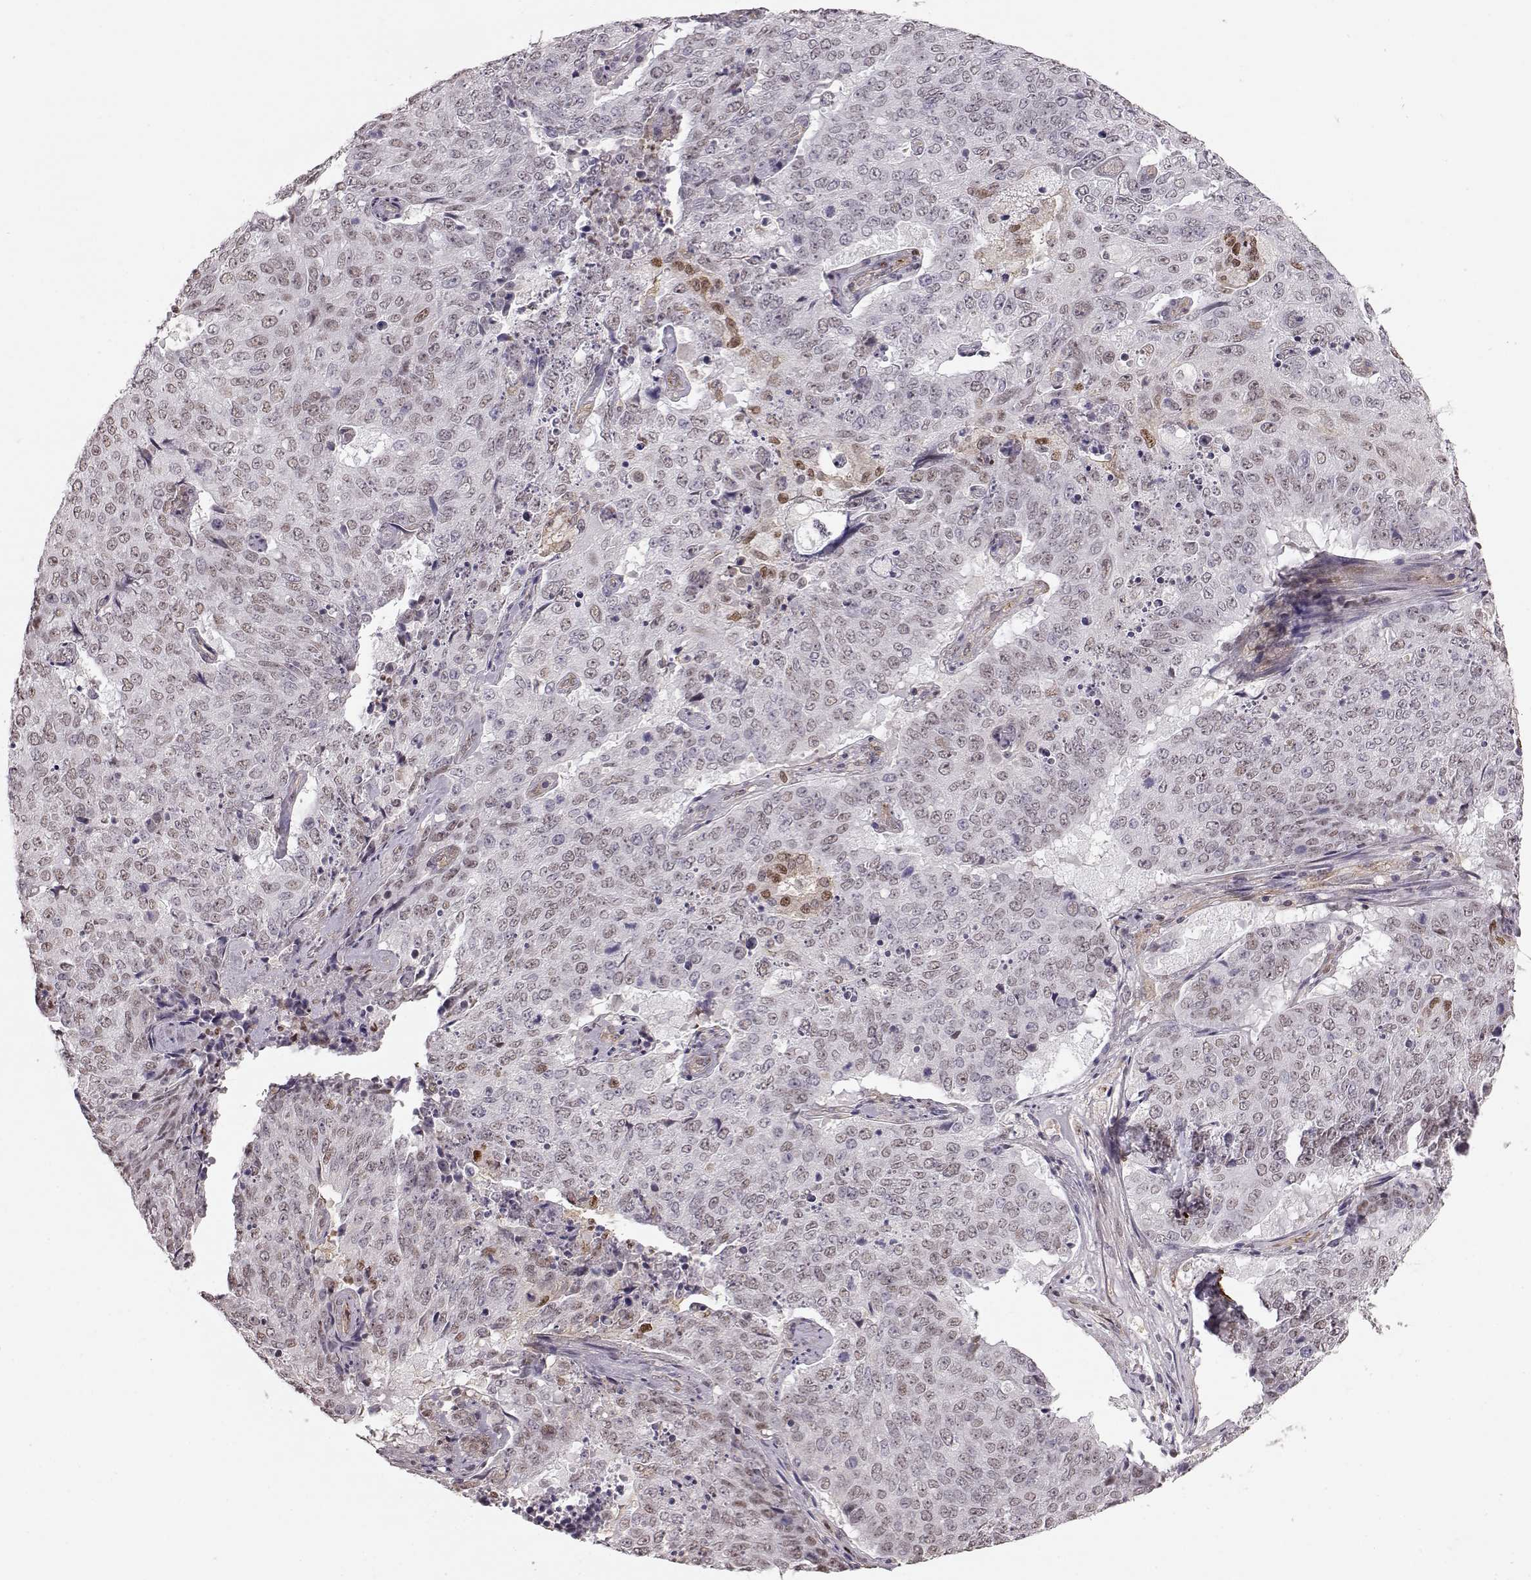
{"staining": {"intensity": "moderate", "quantity": "<25%", "location": "nuclear"}, "tissue": "lung cancer", "cell_type": "Tumor cells", "image_type": "cancer", "snomed": [{"axis": "morphology", "description": "Normal tissue, NOS"}, {"axis": "morphology", "description": "Squamous cell carcinoma, NOS"}, {"axis": "topography", "description": "Bronchus"}, {"axis": "topography", "description": "Lung"}], "caption": "The histopathology image displays staining of lung cancer (squamous cell carcinoma), revealing moderate nuclear protein expression (brown color) within tumor cells.", "gene": "KLF6", "patient": {"sex": "male", "age": 64}}